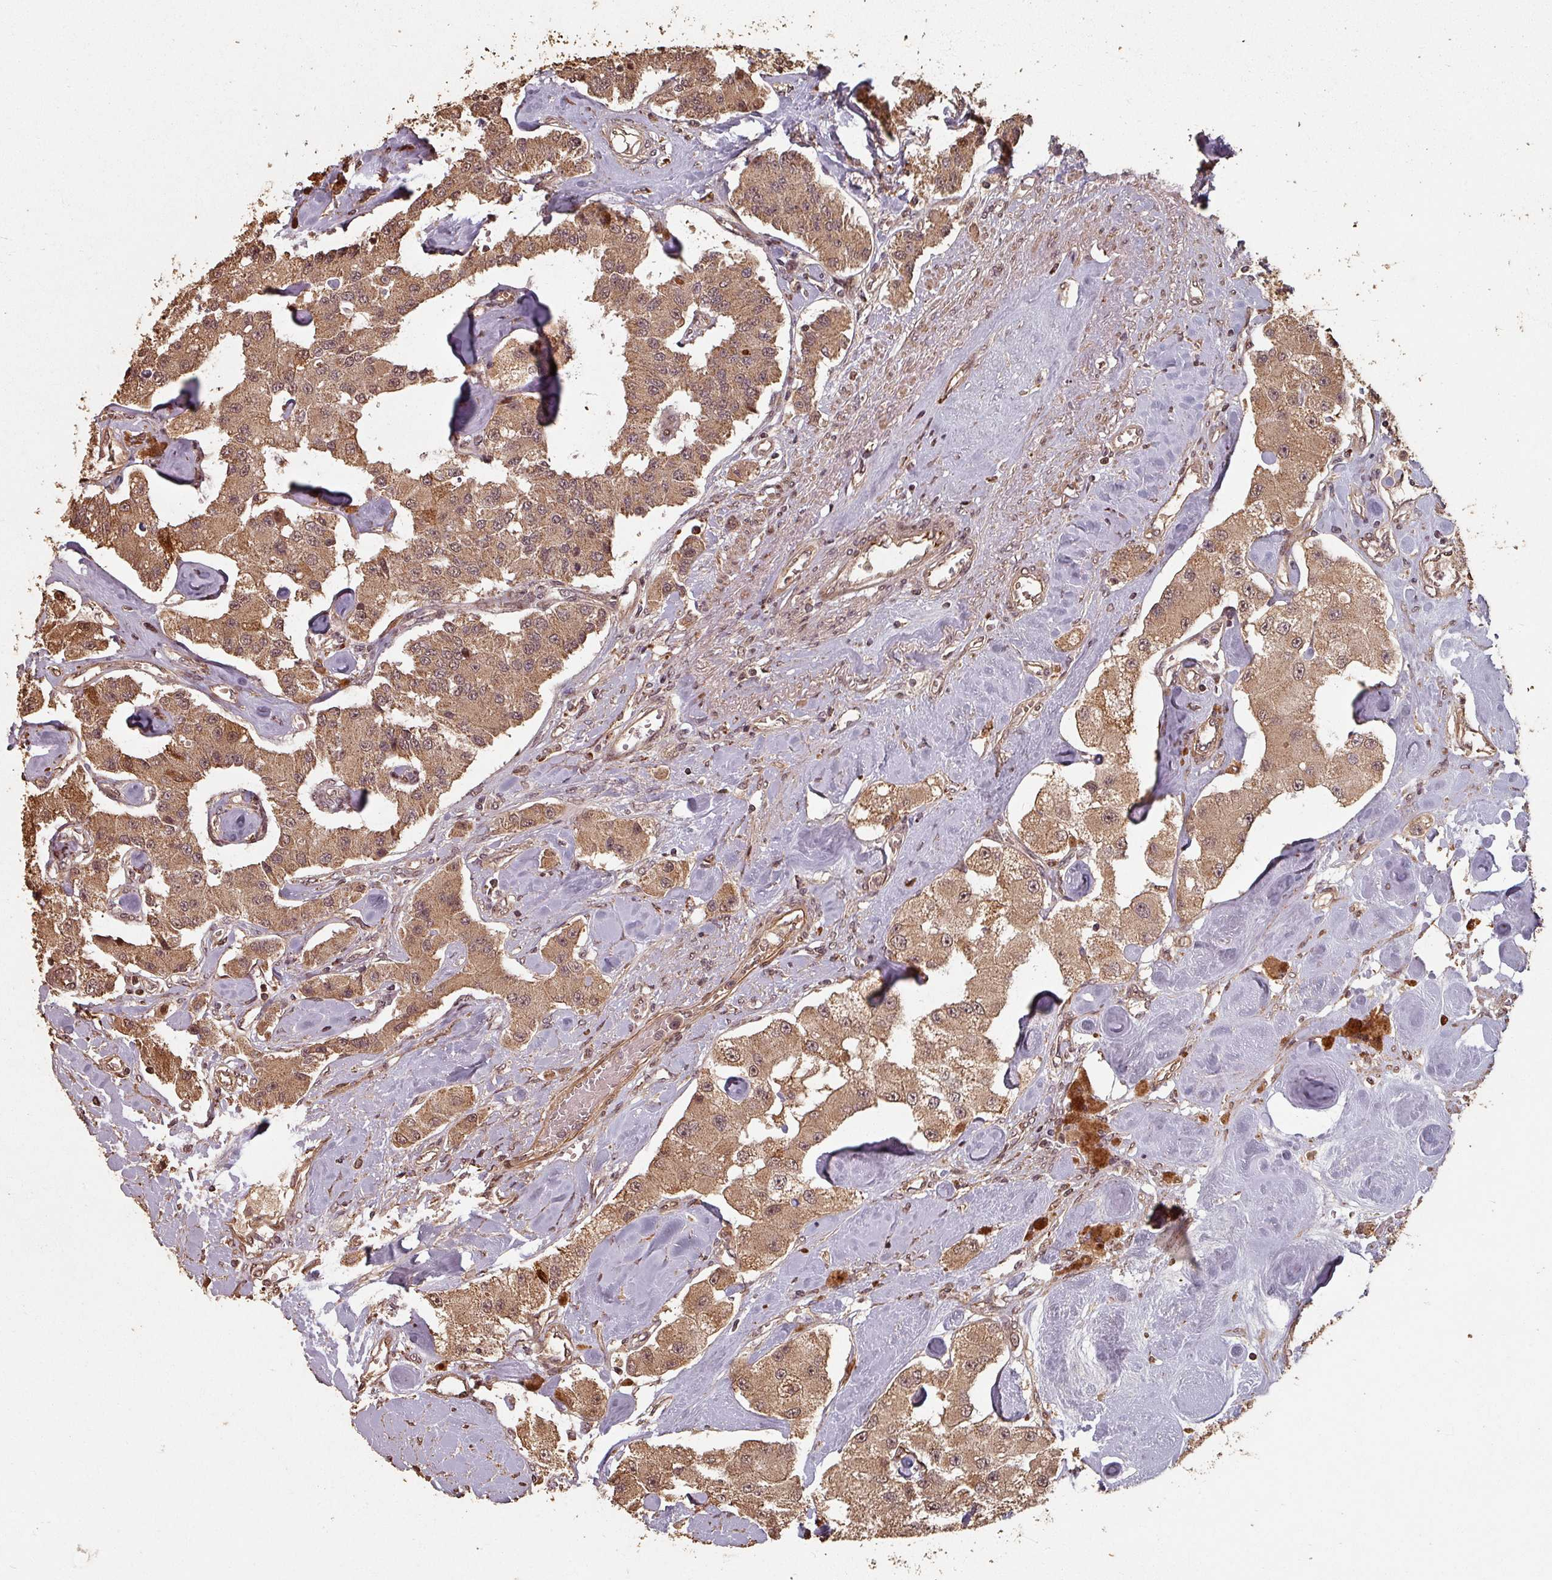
{"staining": {"intensity": "moderate", "quantity": ">75%", "location": "cytoplasmic/membranous,nuclear"}, "tissue": "carcinoid", "cell_type": "Tumor cells", "image_type": "cancer", "snomed": [{"axis": "morphology", "description": "Carcinoid, malignant, NOS"}, {"axis": "topography", "description": "Pancreas"}], "caption": "This histopathology image exhibits immunohistochemistry staining of human carcinoid, with medium moderate cytoplasmic/membranous and nuclear positivity in about >75% of tumor cells.", "gene": "EID1", "patient": {"sex": "male", "age": 41}}